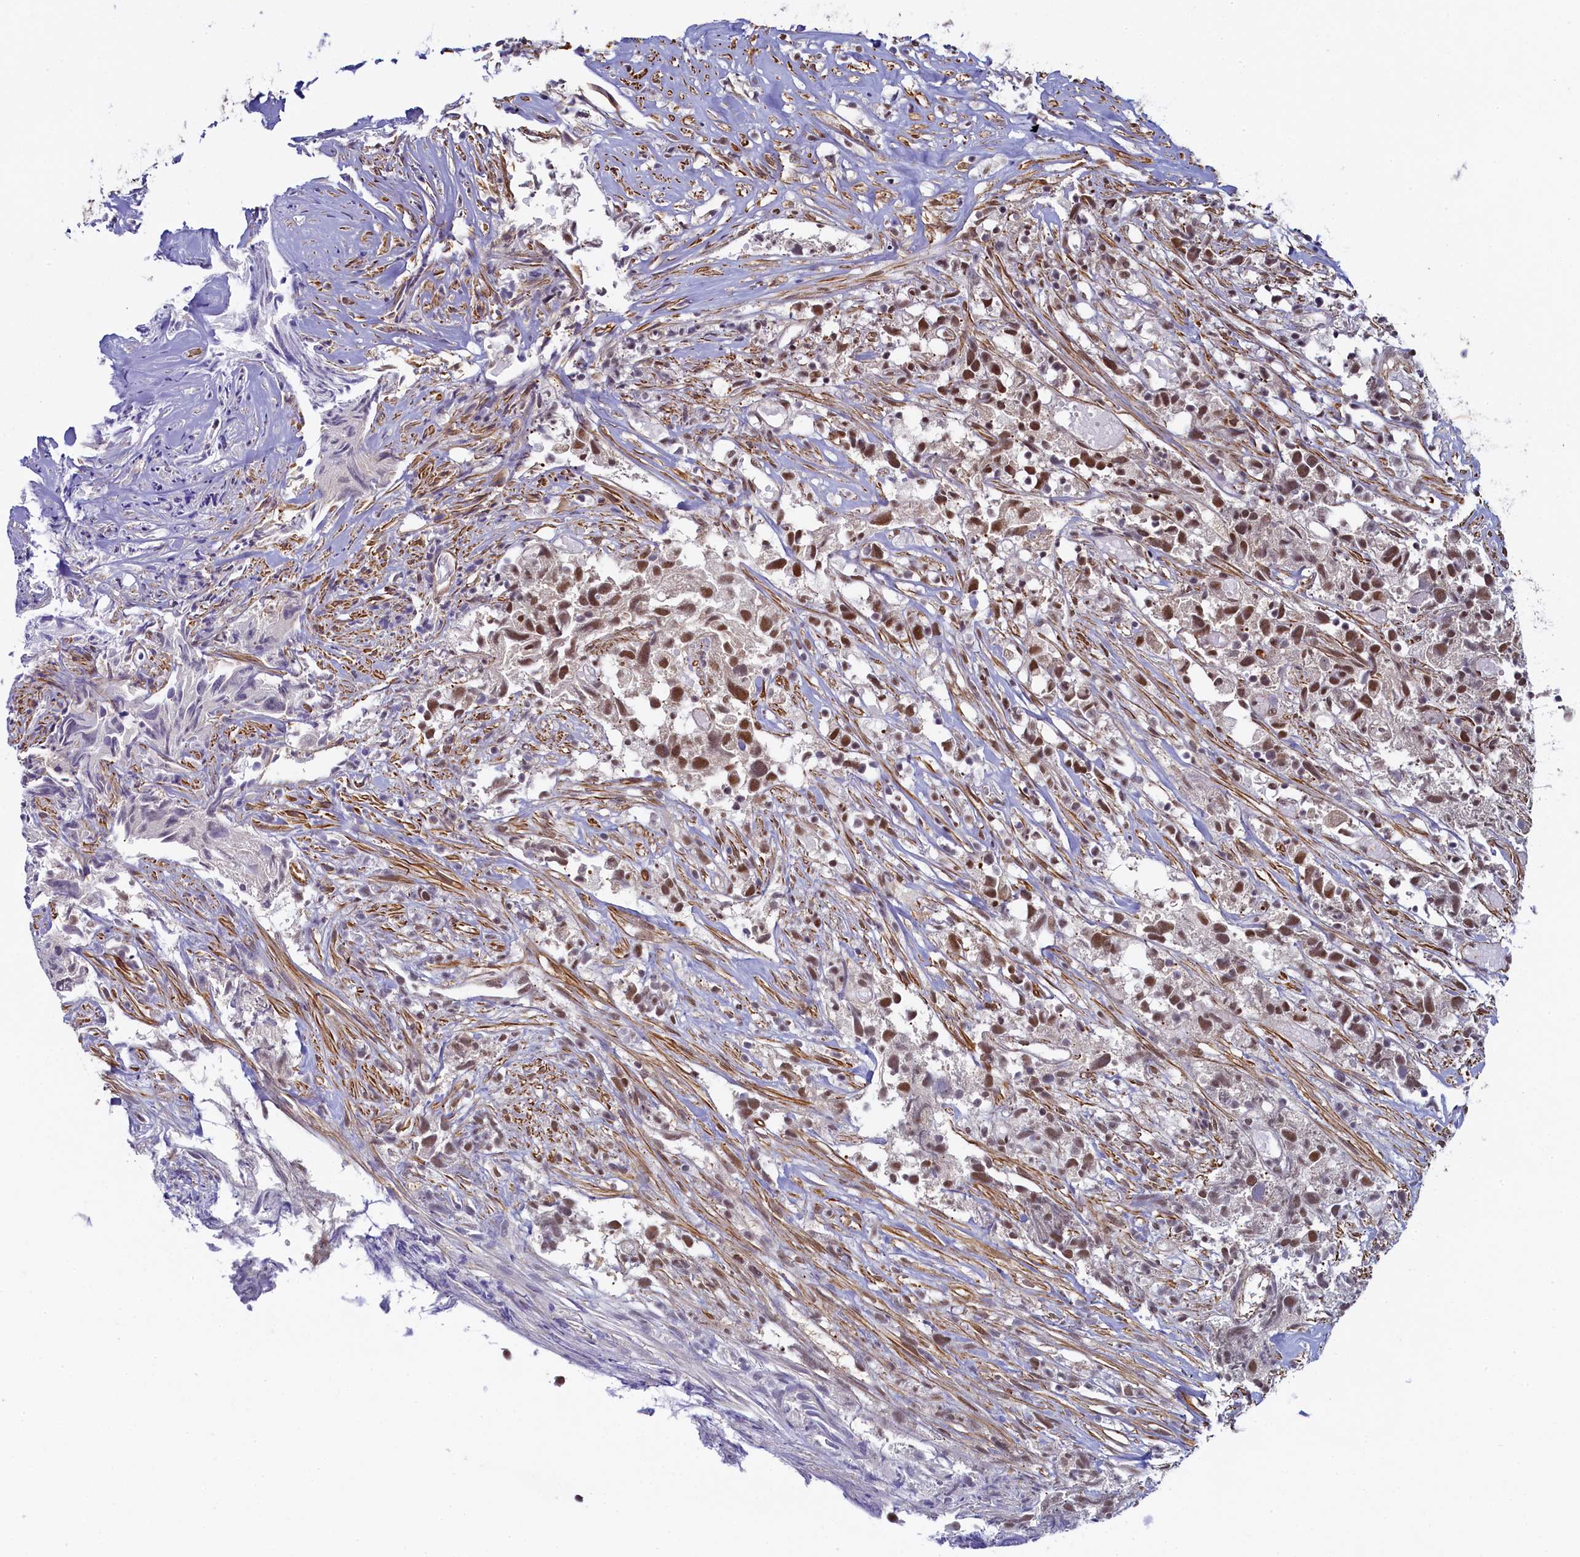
{"staining": {"intensity": "strong", "quantity": ">75%", "location": "nuclear"}, "tissue": "urothelial cancer", "cell_type": "Tumor cells", "image_type": "cancer", "snomed": [{"axis": "morphology", "description": "Urothelial carcinoma, High grade"}, {"axis": "topography", "description": "Urinary bladder"}], "caption": "This image shows immunohistochemistry (IHC) staining of human high-grade urothelial carcinoma, with high strong nuclear positivity in approximately >75% of tumor cells.", "gene": "INTS14", "patient": {"sex": "female", "age": 75}}